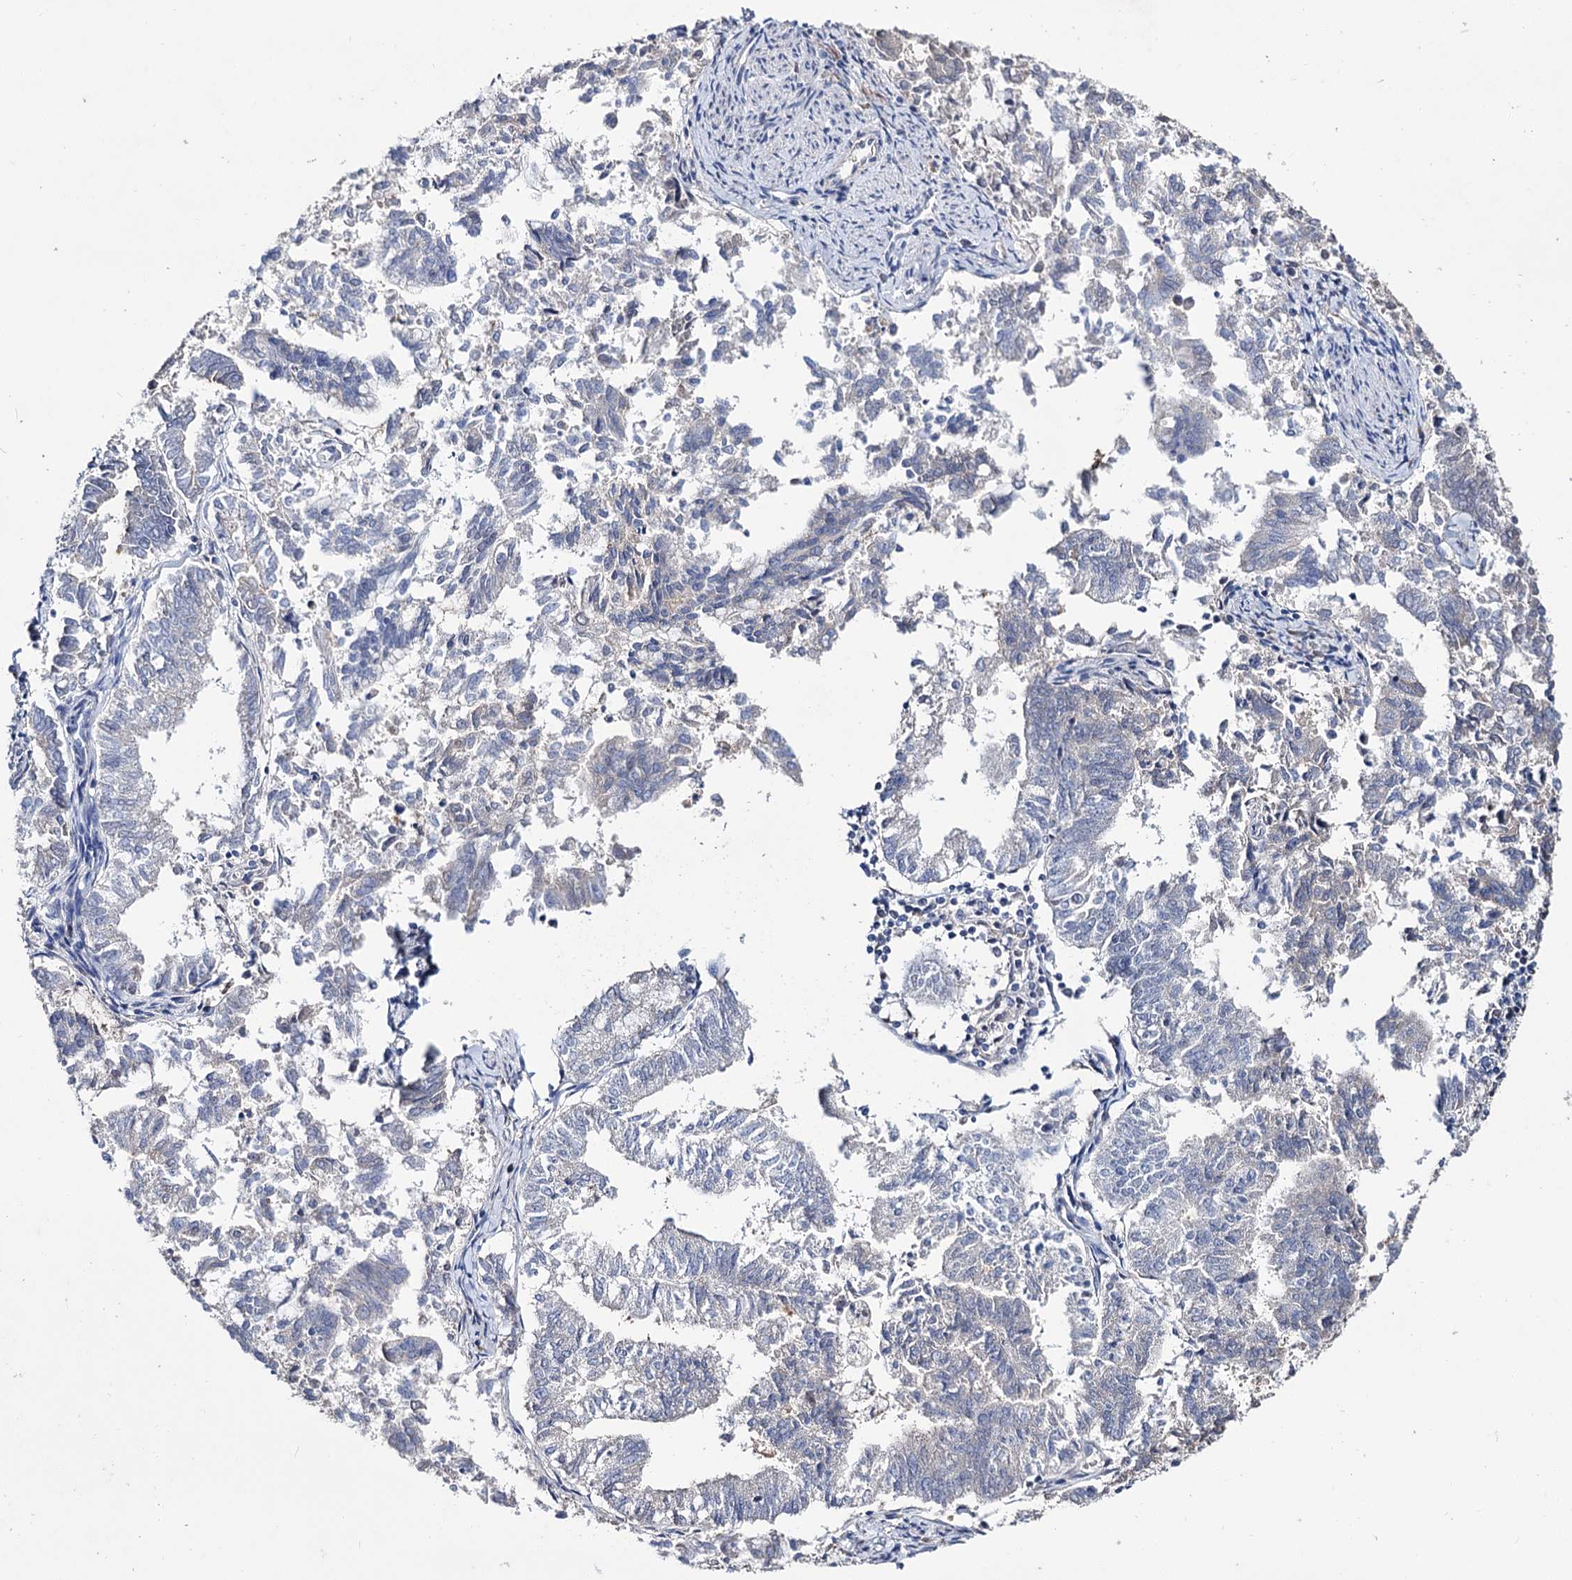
{"staining": {"intensity": "negative", "quantity": "none", "location": "none"}, "tissue": "endometrial cancer", "cell_type": "Tumor cells", "image_type": "cancer", "snomed": [{"axis": "morphology", "description": "Adenocarcinoma, NOS"}, {"axis": "topography", "description": "Endometrium"}], "caption": "This is an immunohistochemistry (IHC) image of human endometrial cancer (adenocarcinoma). There is no positivity in tumor cells.", "gene": "EPB41L5", "patient": {"sex": "female", "age": 79}}